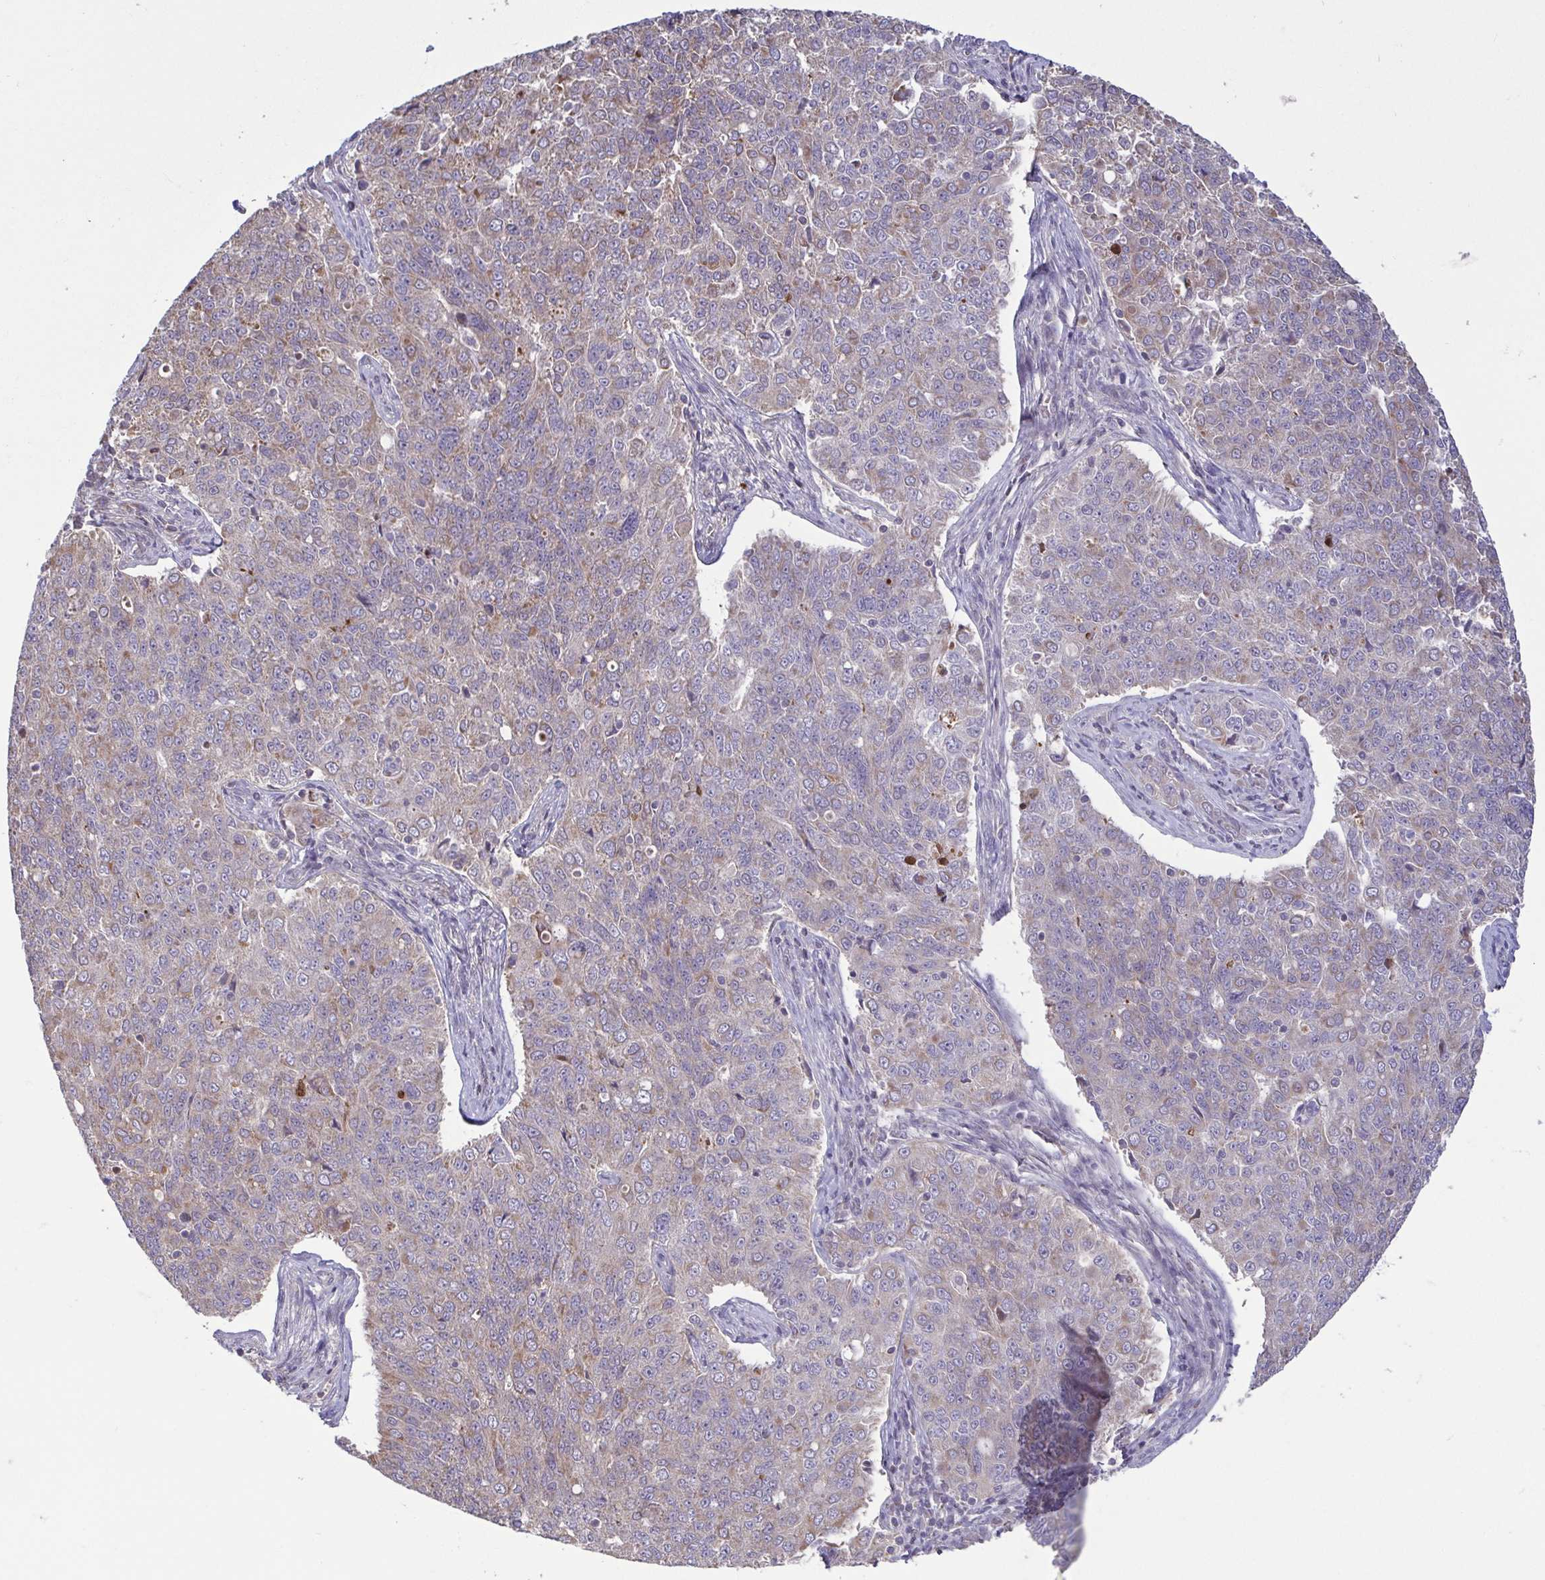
{"staining": {"intensity": "weak", "quantity": "25%-75%", "location": "cytoplasmic/membranous"}, "tissue": "endometrial cancer", "cell_type": "Tumor cells", "image_type": "cancer", "snomed": [{"axis": "morphology", "description": "Adenocarcinoma, NOS"}, {"axis": "topography", "description": "Endometrium"}], "caption": "Immunohistochemistry (DAB (3,3'-diaminobenzidine)) staining of endometrial cancer shows weak cytoplasmic/membranous protein expression in approximately 25%-75% of tumor cells.", "gene": "OSBPL7", "patient": {"sex": "female", "age": 43}}